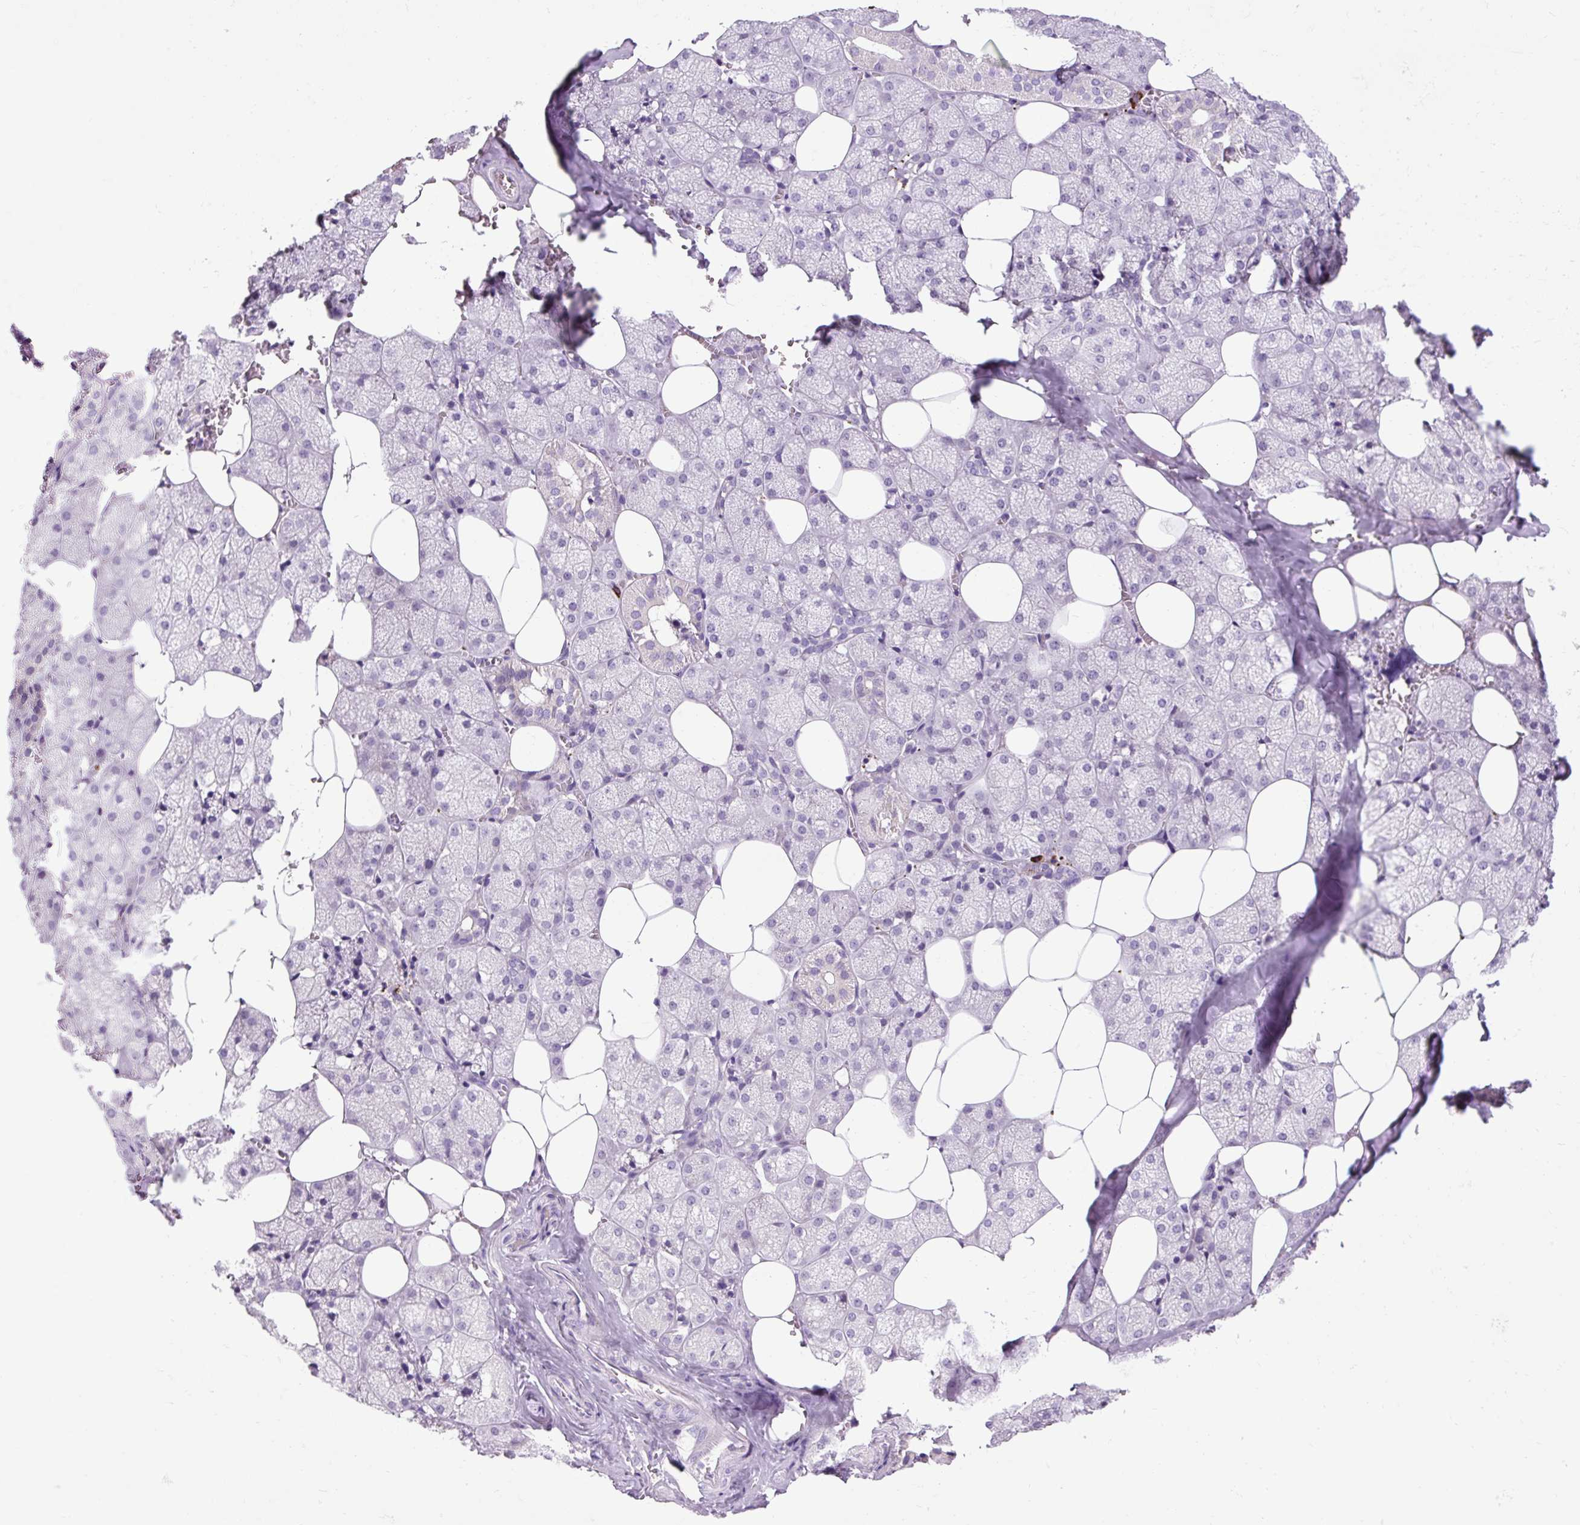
{"staining": {"intensity": "negative", "quantity": "none", "location": "none"}, "tissue": "salivary gland", "cell_type": "Glandular cells", "image_type": "normal", "snomed": [{"axis": "morphology", "description": "Normal tissue, NOS"}, {"axis": "topography", "description": "Salivary gland"}, {"axis": "topography", "description": "Peripheral nerve tissue"}], "caption": "Immunohistochemistry (IHC) histopathology image of benign salivary gland: human salivary gland stained with DAB displays no significant protein positivity in glandular cells.", "gene": "ARRDC2", "patient": {"sex": "male", "age": 38}}